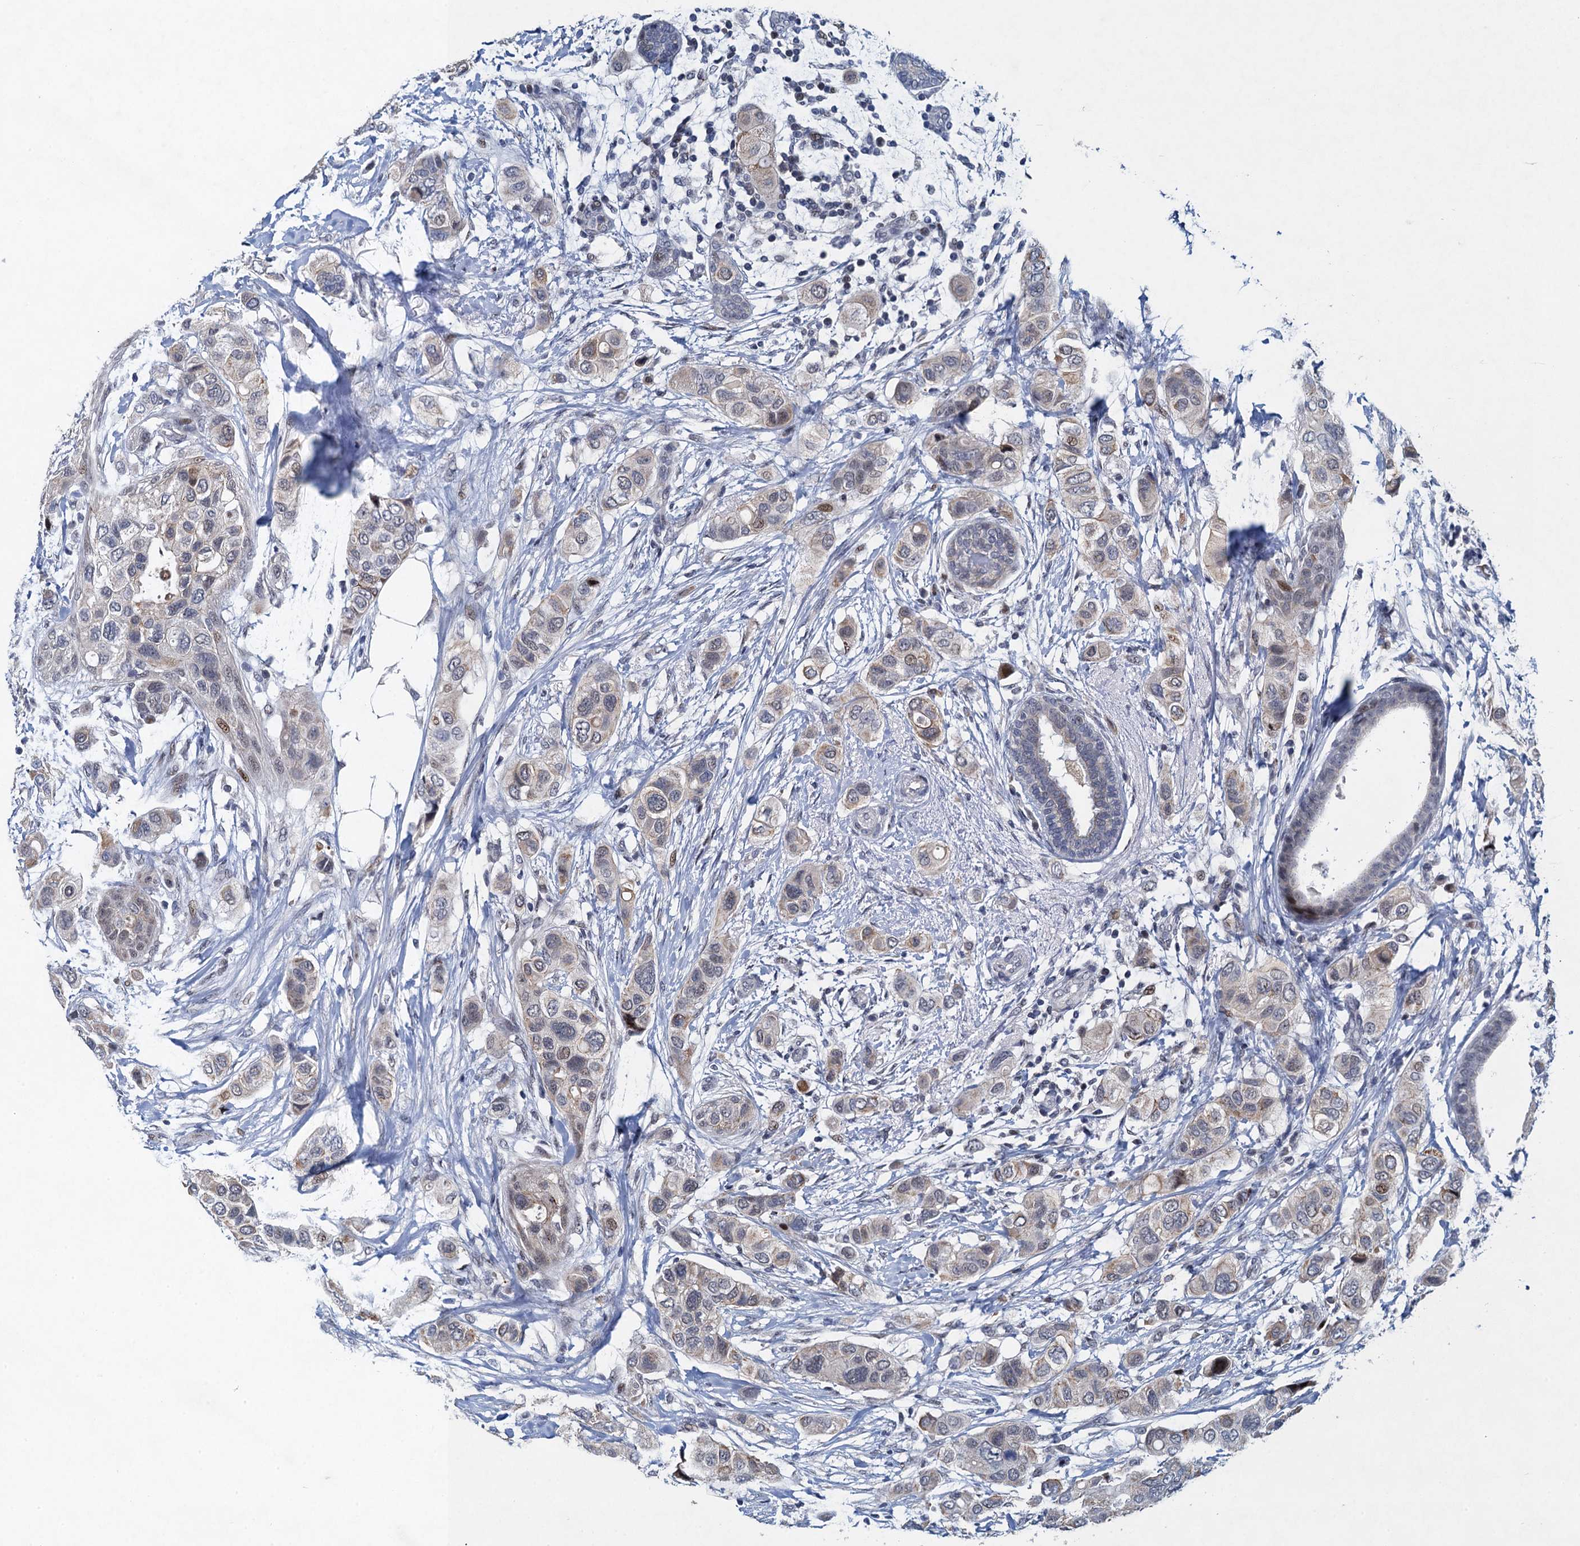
{"staining": {"intensity": "weak", "quantity": "<25%", "location": "nuclear"}, "tissue": "breast cancer", "cell_type": "Tumor cells", "image_type": "cancer", "snomed": [{"axis": "morphology", "description": "Lobular carcinoma"}, {"axis": "topography", "description": "Breast"}], "caption": "Immunohistochemistry photomicrograph of neoplastic tissue: breast lobular carcinoma stained with DAB (3,3'-diaminobenzidine) exhibits no significant protein expression in tumor cells.", "gene": "ATOSA", "patient": {"sex": "female", "age": 51}}